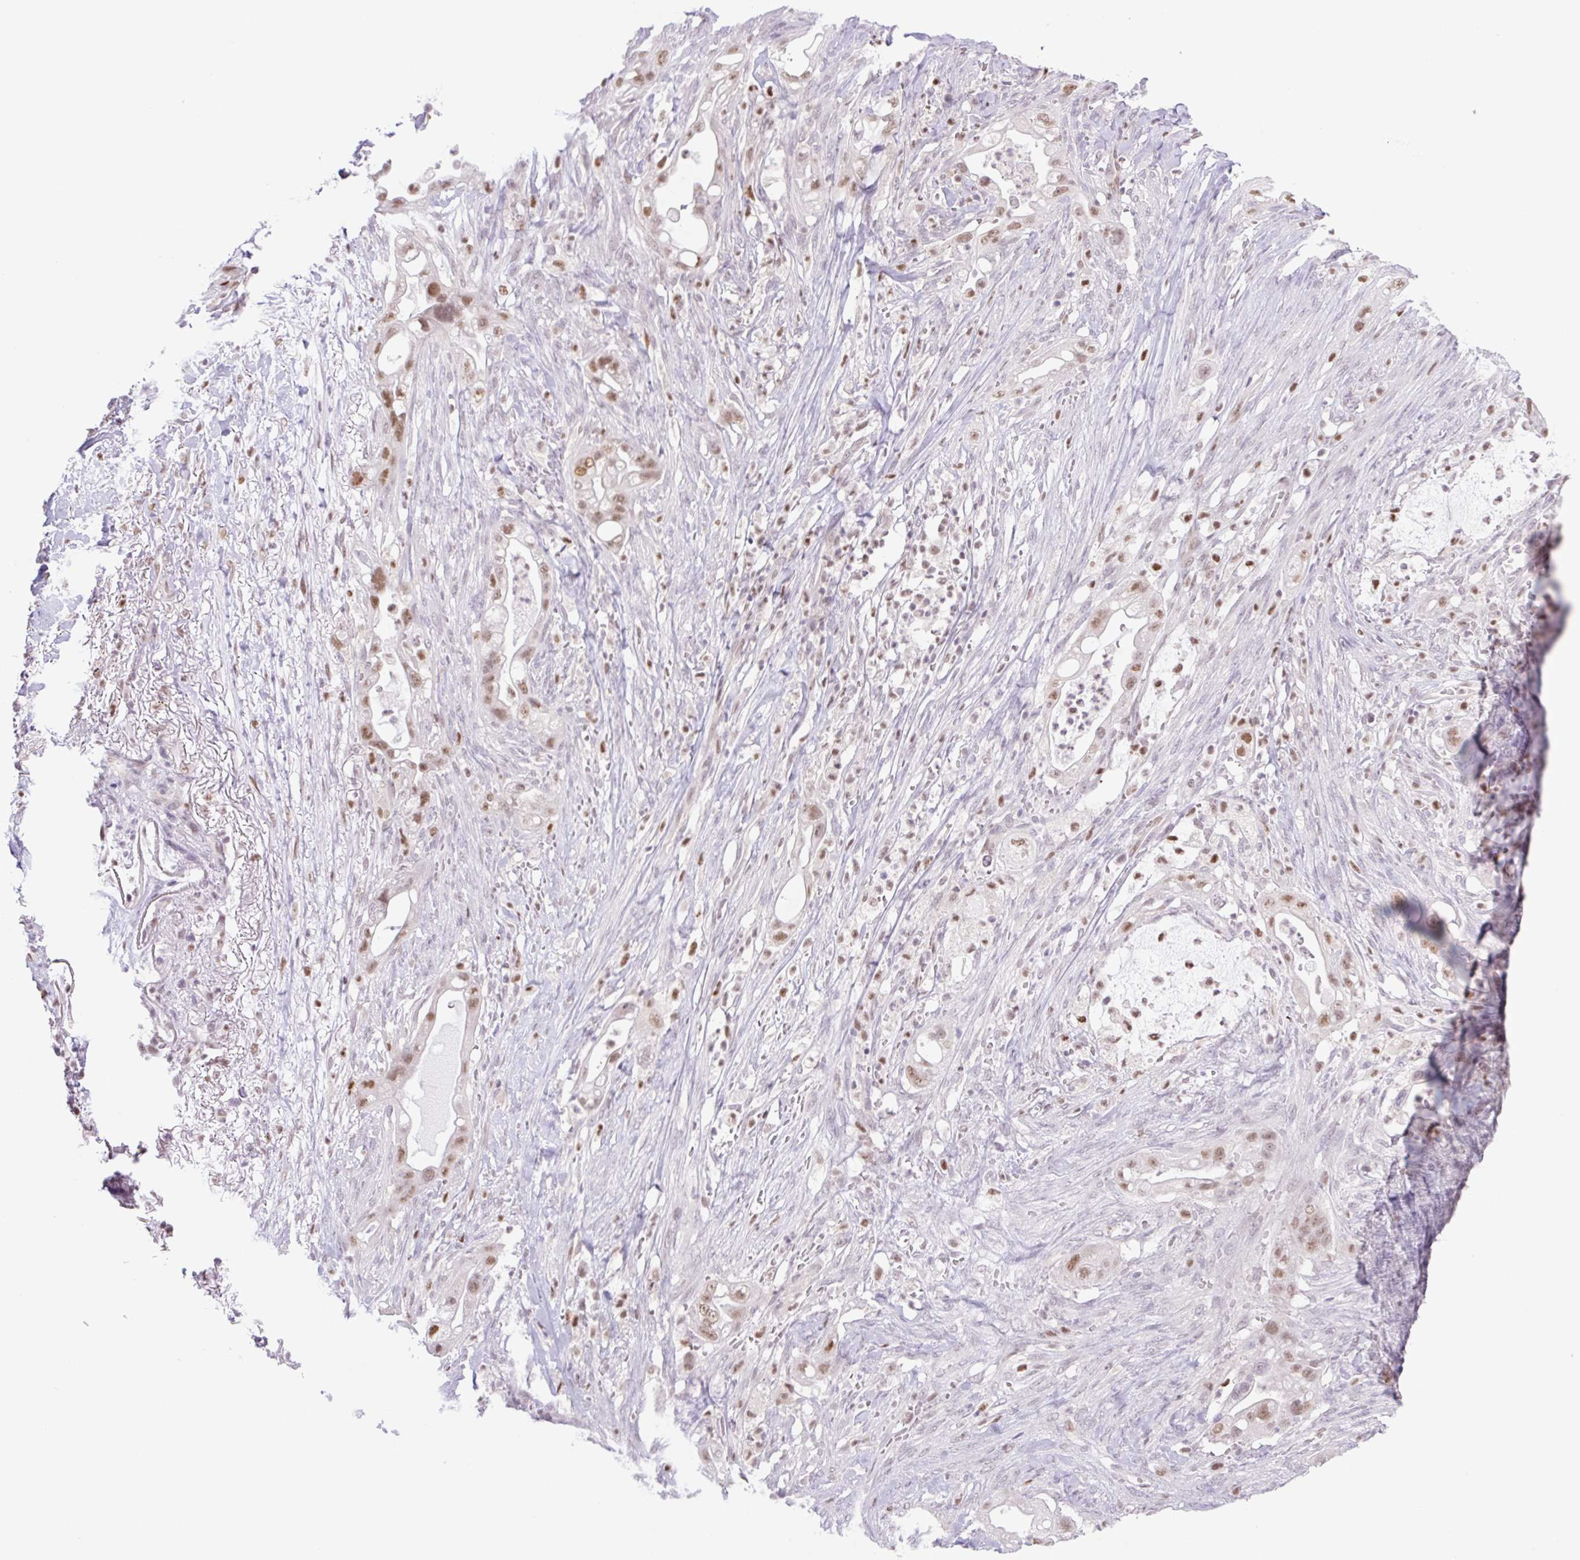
{"staining": {"intensity": "moderate", "quantity": ">75%", "location": "nuclear"}, "tissue": "pancreatic cancer", "cell_type": "Tumor cells", "image_type": "cancer", "snomed": [{"axis": "morphology", "description": "Adenocarcinoma, NOS"}, {"axis": "topography", "description": "Pancreas"}], "caption": "Moderate nuclear positivity for a protein is present in about >75% of tumor cells of pancreatic cancer (adenocarcinoma) using immunohistochemistry (IHC).", "gene": "TLE3", "patient": {"sex": "male", "age": 44}}